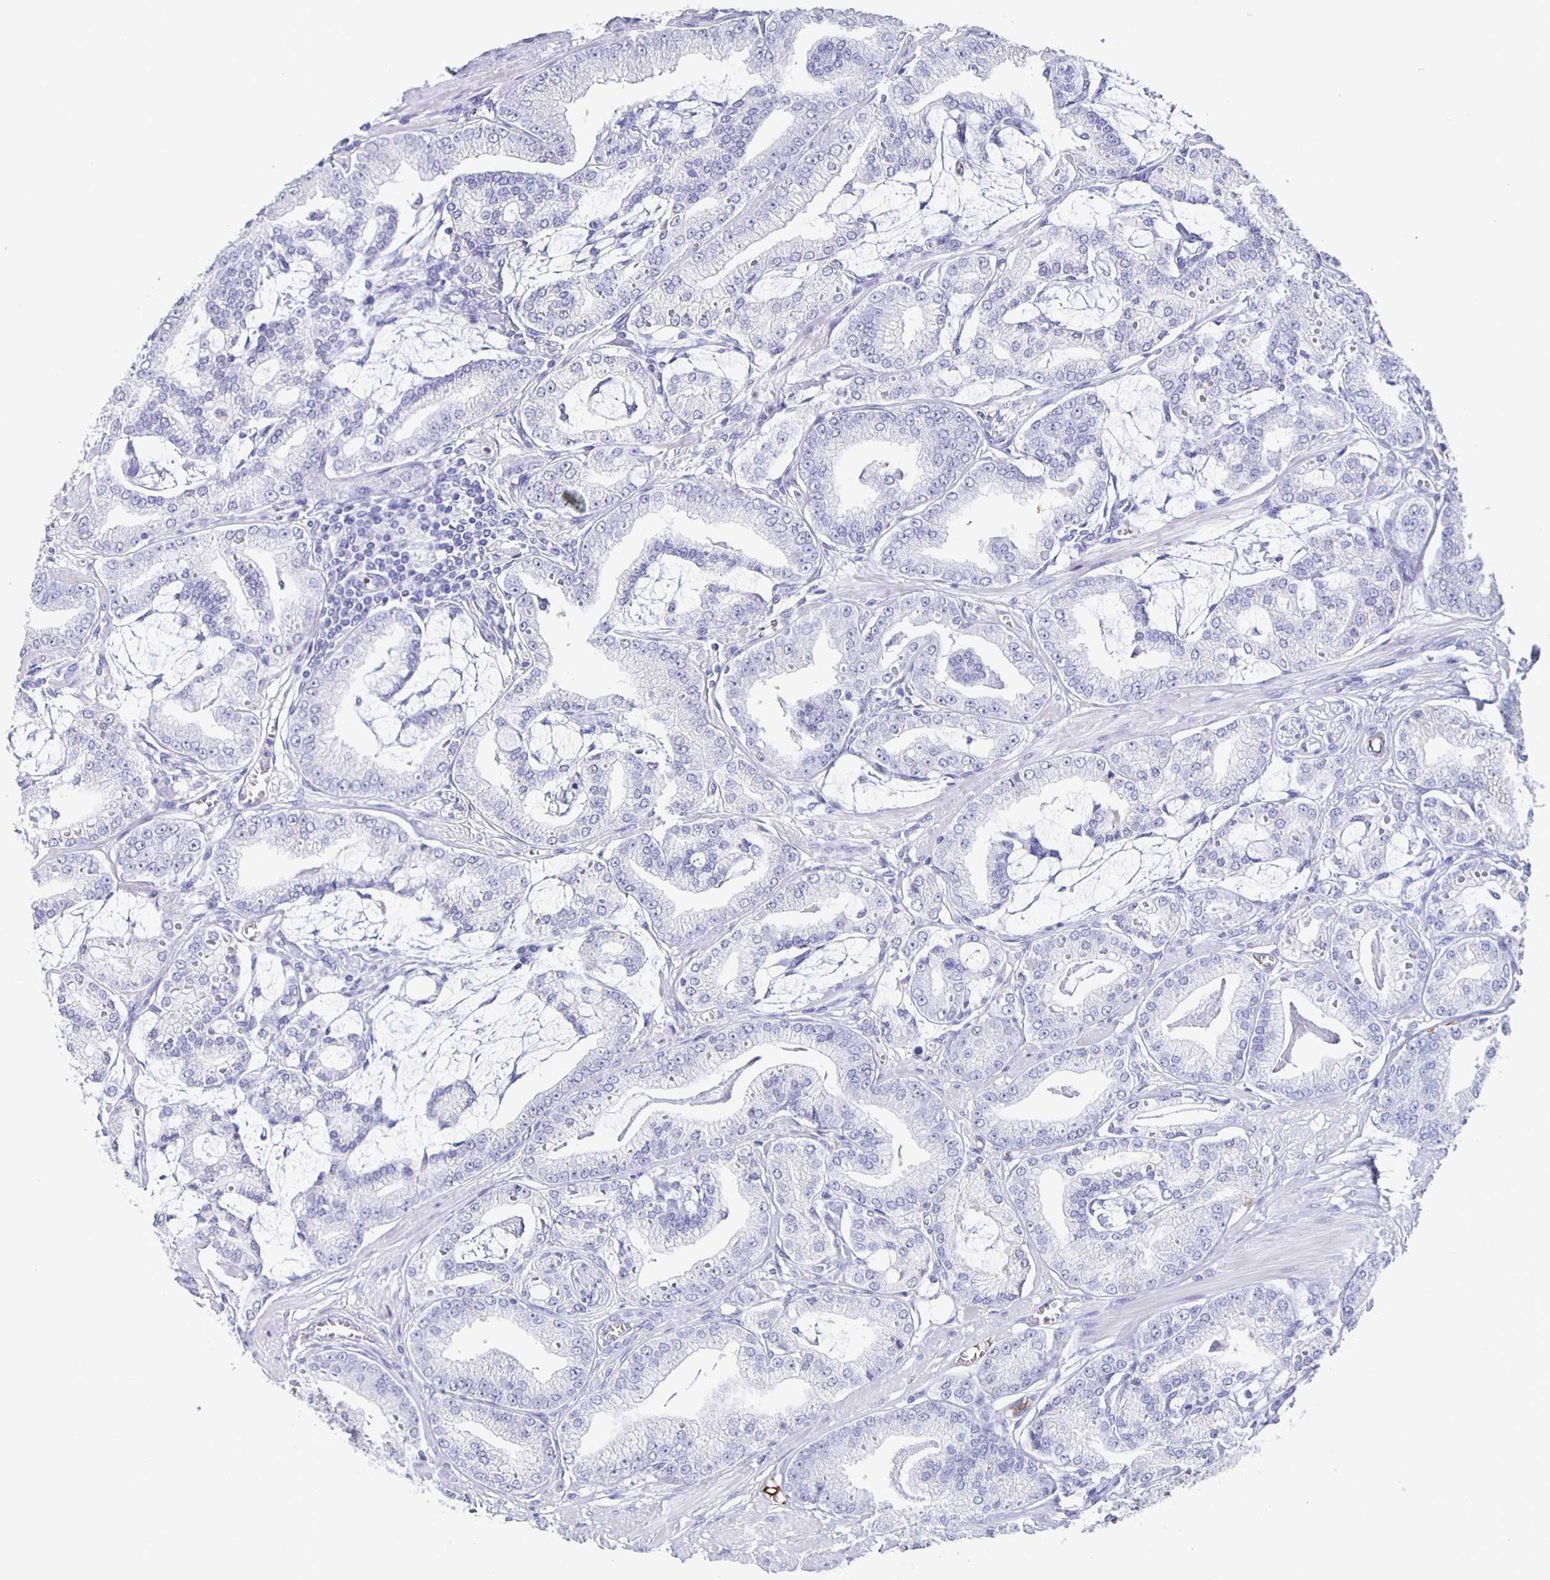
{"staining": {"intensity": "negative", "quantity": "none", "location": "none"}, "tissue": "prostate cancer", "cell_type": "Tumor cells", "image_type": "cancer", "snomed": [{"axis": "morphology", "description": "Adenocarcinoma, High grade"}, {"axis": "topography", "description": "Prostate"}], "caption": "High magnification brightfield microscopy of prostate cancer stained with DAB (brown) and counterstained with hematoxylin (blue): tumor cells show no significant staining.", "gene": "FGA", "patient": {"sex": "male", "age": 71}}